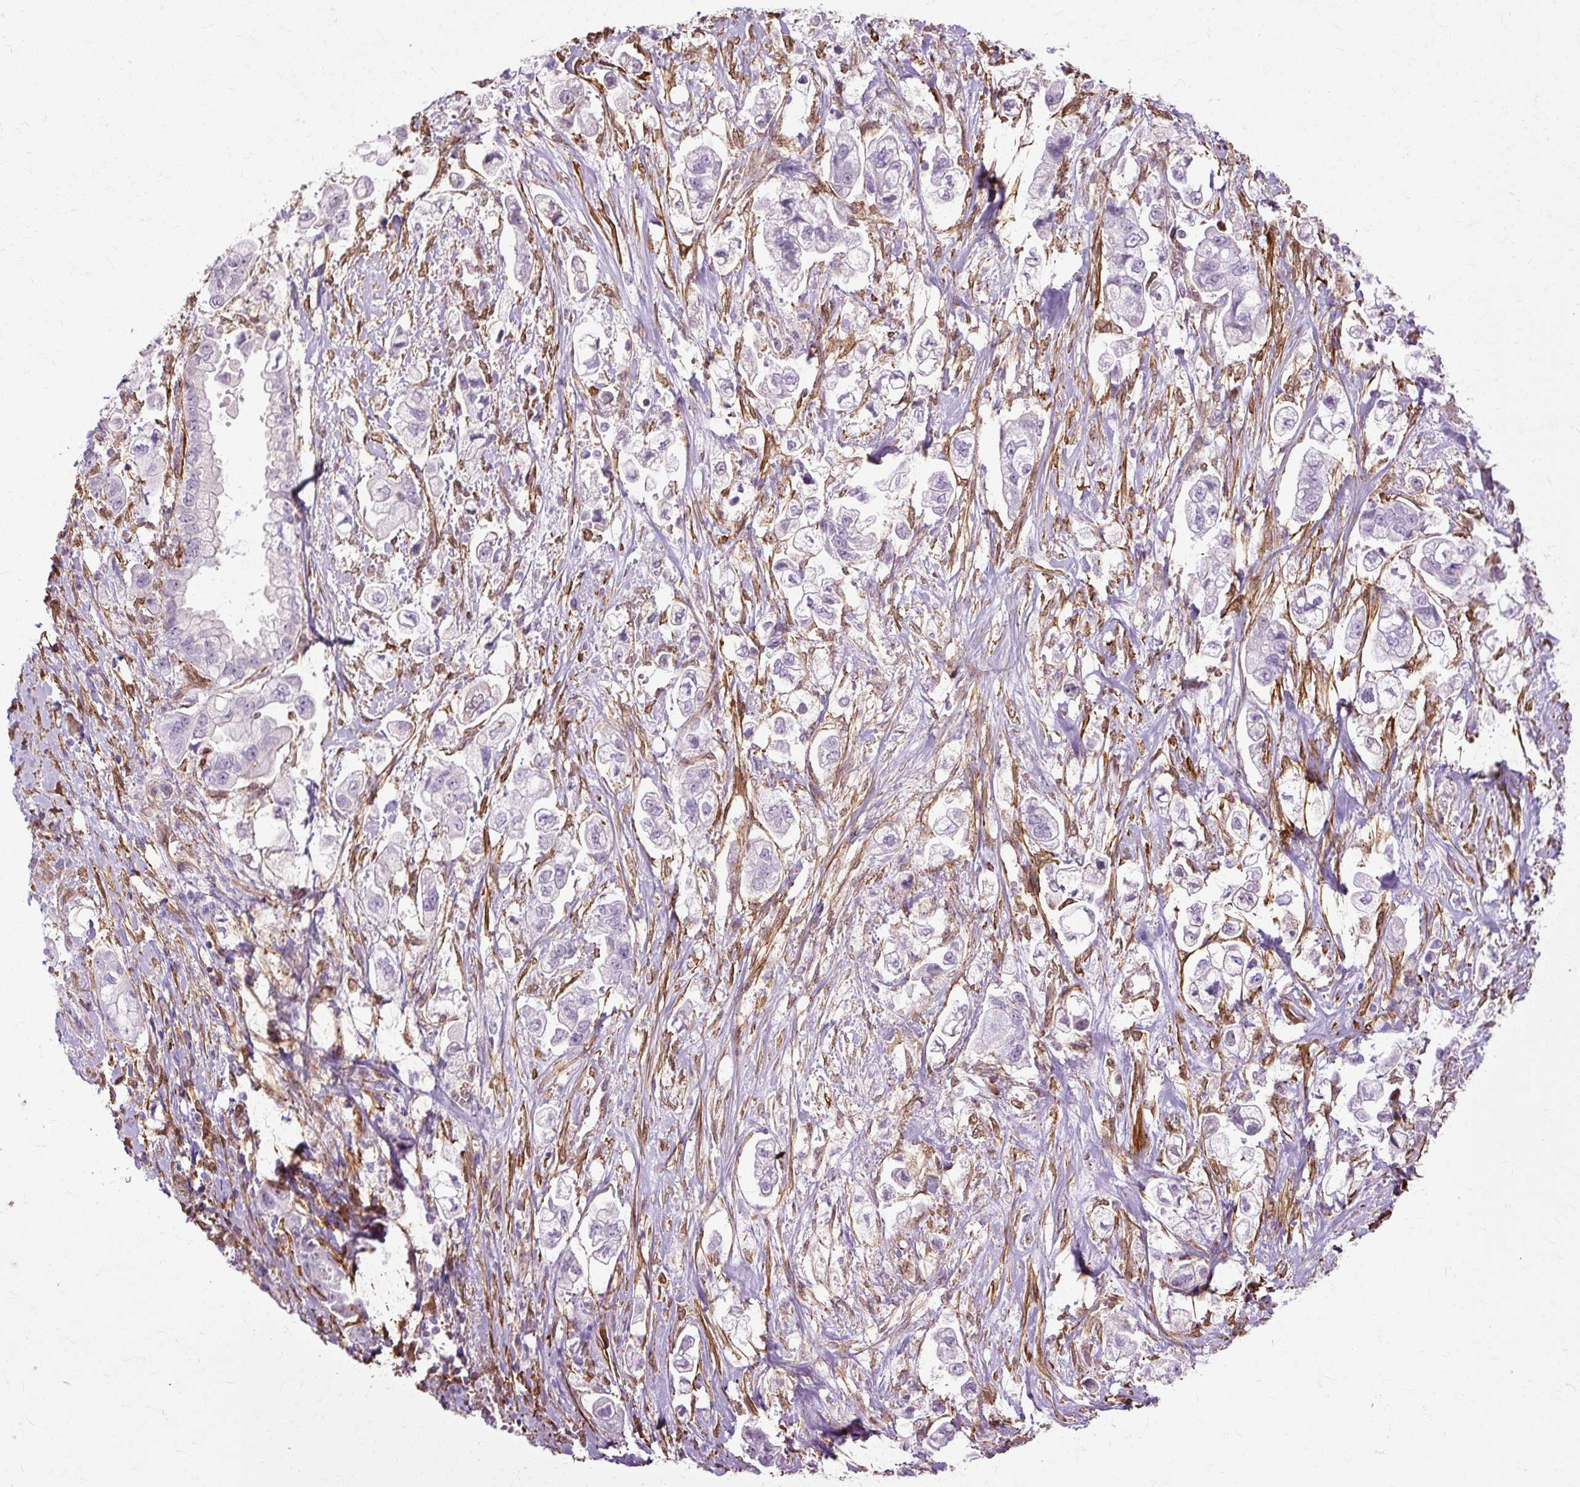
{"staining": {"intensity": "negative", "quantity": "none", "location": "none"}, "tissue": "stomach cancer", "cell_type": "Tumor cells", "image_type": "cancer", "snomed": [{"axis": "morphology", "description": "Adenocarcinoma, NOS"}, {"axis": "topography", "description": "Stomach"}], "caption": "This image is of stomach cancer stained with IHC to label a protein in brown with the nuclei are counter-stained blue. There is no expression in tumor cells.", "gene": "CNN3", "patient": {"sex": "male", "age": 62}}